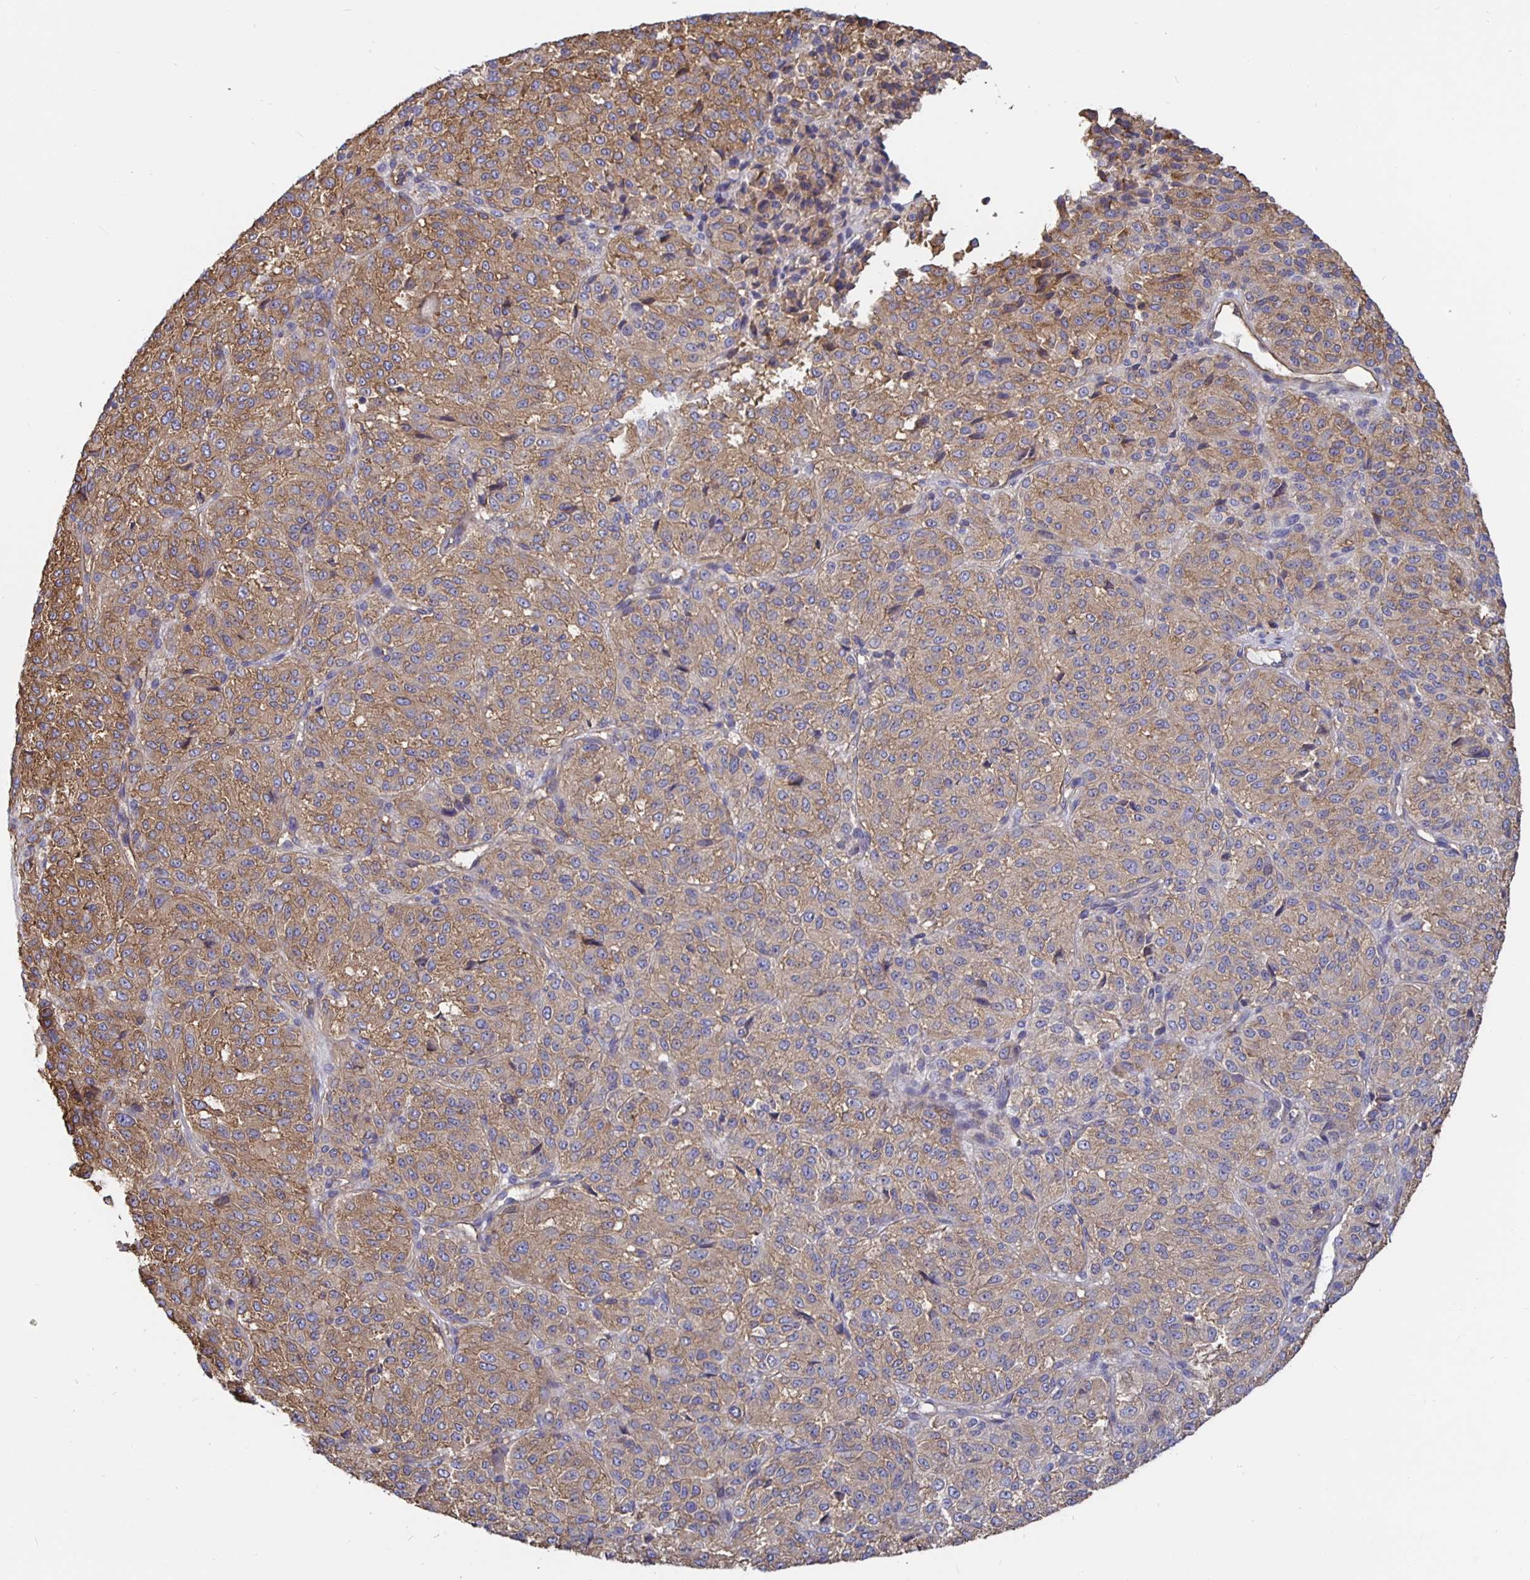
{"staining": {"intensity": "moderate", "quantity": ">75%", "location": "cytoplasmic/membranous"}, "tissue": "melanoma", "cell_type": "Tumor cells", "image_type": "cancer", "snomed": [{"axis": "morphology", "description": "Malignant melanoma, Metastatic site"}, {"axis": "topography", "description": "Brain"}], "caption": "Immunohistochemistry (IHC) histopathology image of human melanoma stained for a protein (brown), which demonstrates medium levels of moderate cytoplasmic/membranous expression in about >75% of tumor cells.", "gene": "ARHGEF39", "patient": {"sex": "female", "age": 56}}